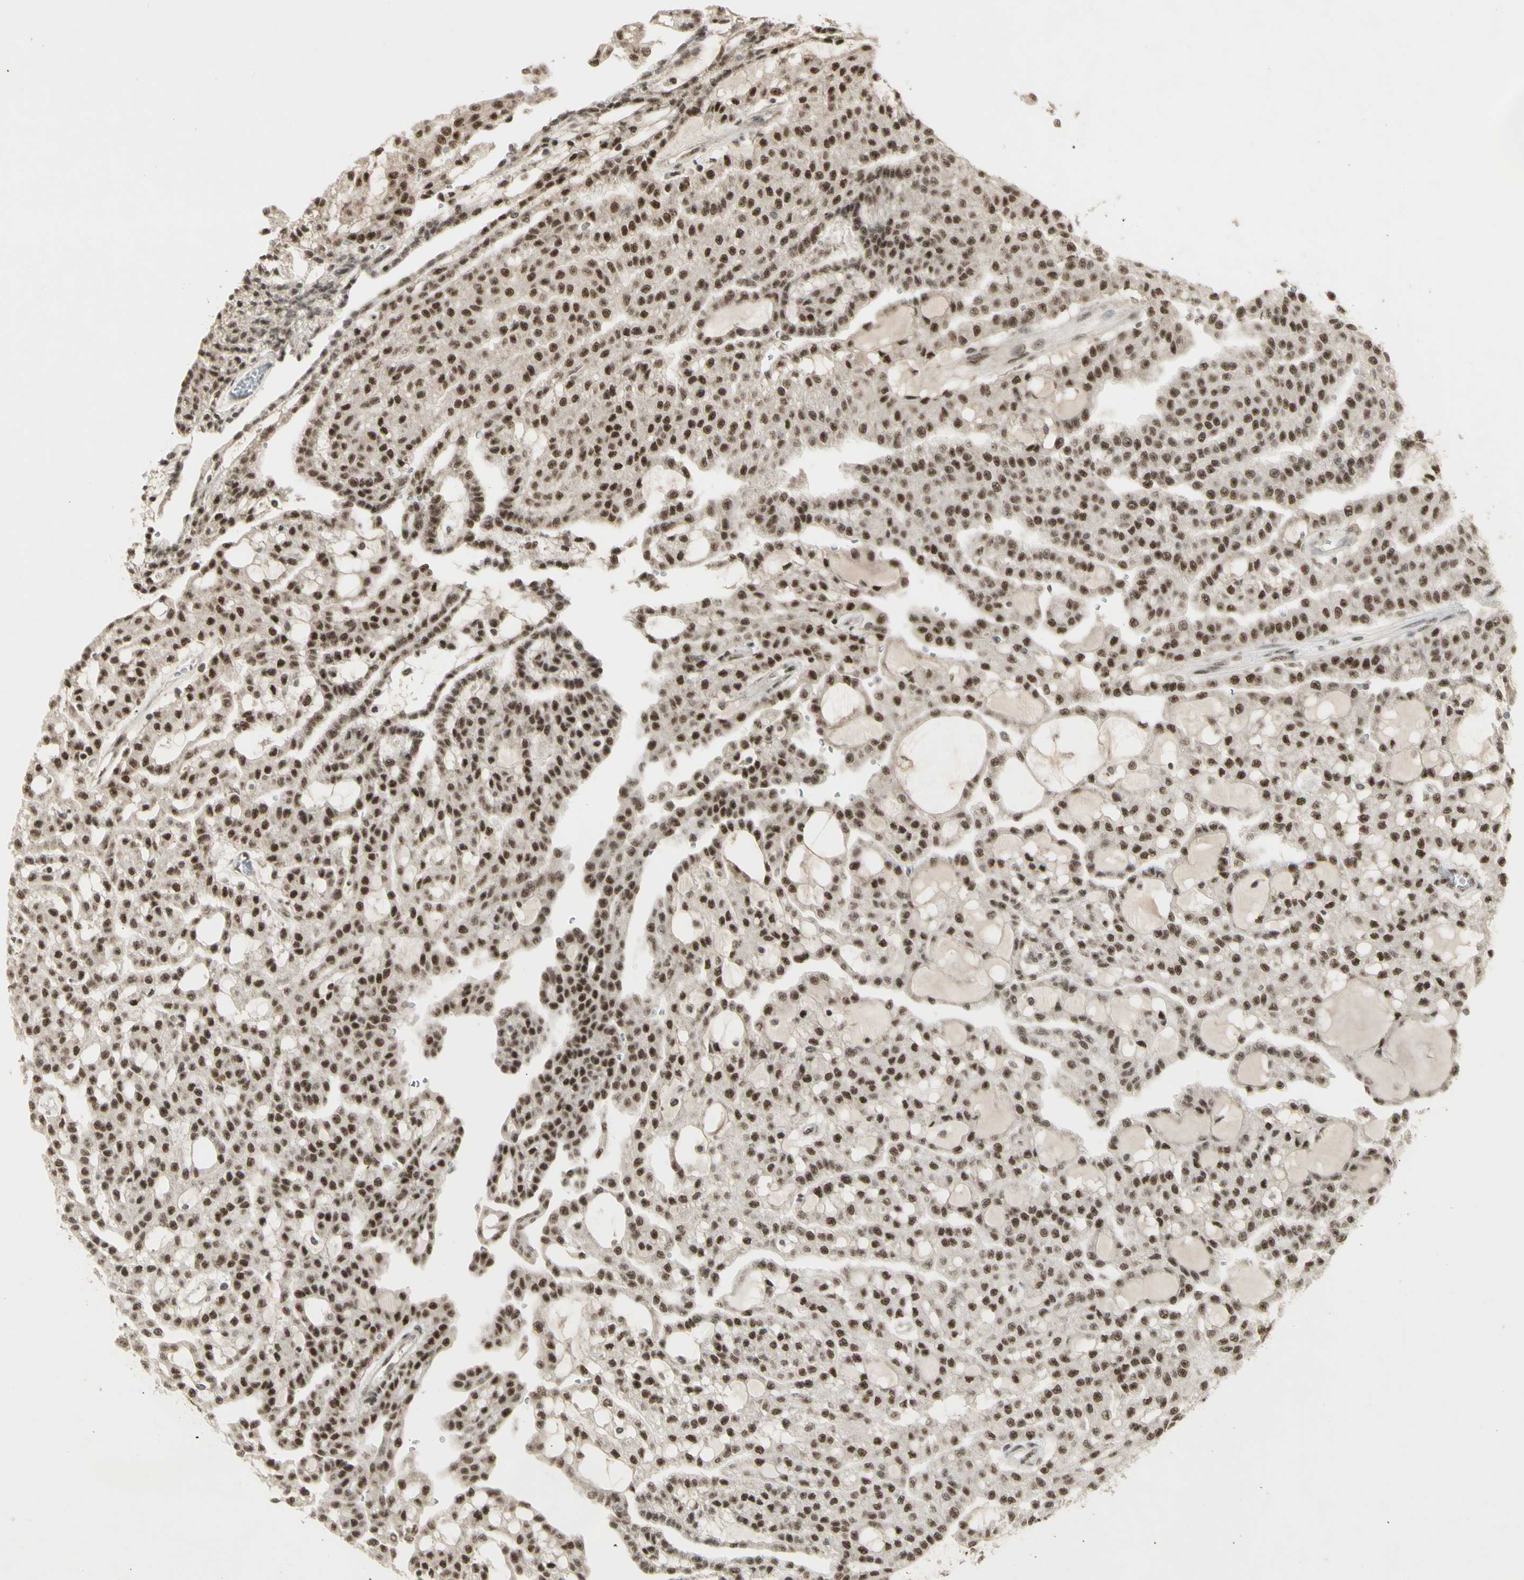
{"staining": {"intensity": "strong", "quantity": ">75%", "location": "cytoplasmic/membranous,nuclear"}, "tissue": "renal cancer", "cell_type": "Tumor cells", "image_type": "cancer", "snomed": [{"axis": "morphology", "description": "Adenocarcinoma, NOS"}, {"axis": "topography", "description": "Kidney"}], "caption": "The micrograph displays staining of adenocarcinoma (renal), revealing strong cytoplasmic/membranous and nuclear protein positivity (brown color) within tumor cells. The protein of interest is stained brown, and the nuclei are stained in blue (DAB (3,3'-diaminobenzidine) IHC with brightfield microscopy, high magnification).", "gene": "CCNT1", "patient": {"sex": "male", "age": 63}}